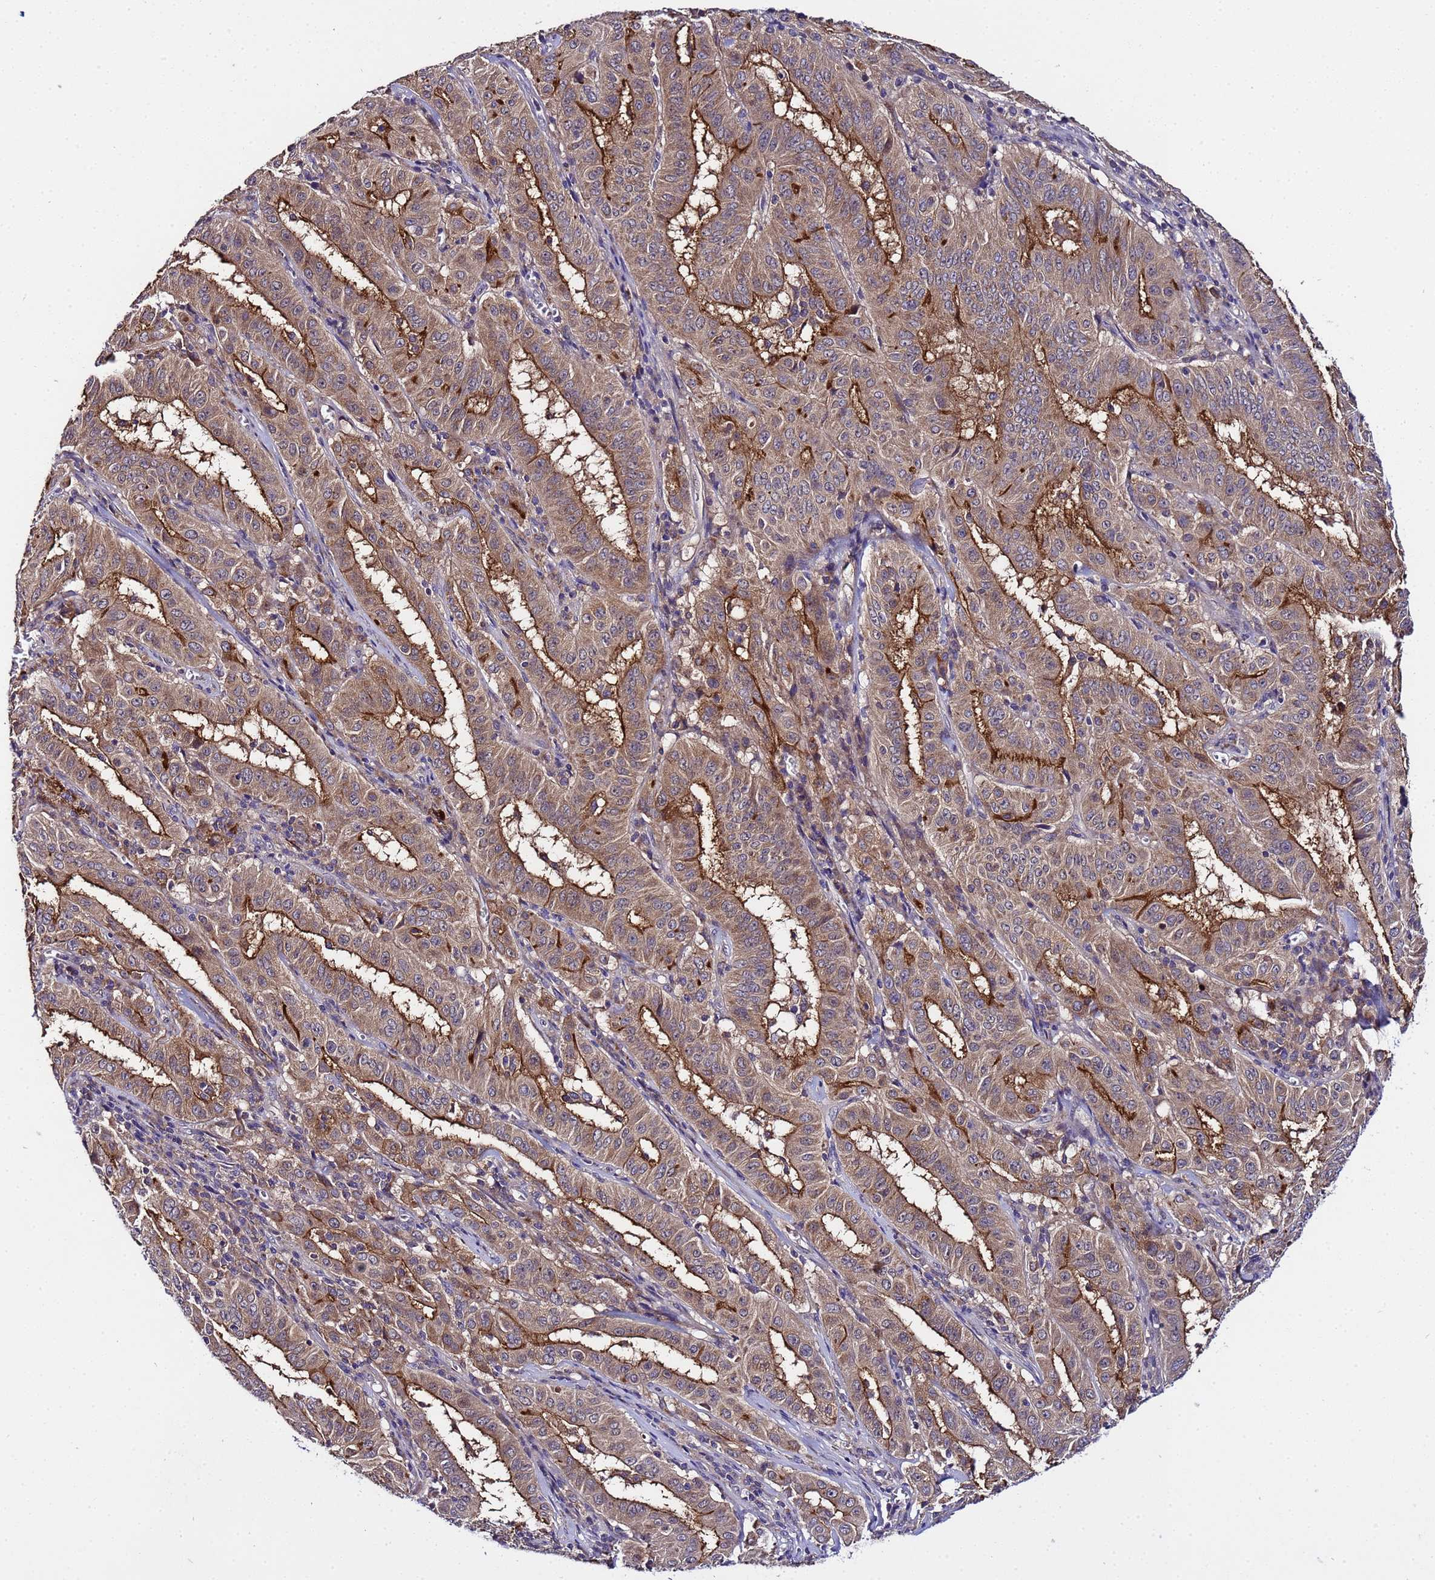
{"staining": {"intensity": "moderate", "quantity": ">75%", "location": "cytoplasmic/membranous"}, "tissue": "pancreatic cancer", "cell_type": "Tumor cells", "image_type": "cancer", "snomed": [{"axis": "morphology", "description": "Adenocarcinoma, NOS"}, {"axis": "topography", "description": "Pancreas"}], "caption": "Pancreatic adenocarcinoma was stained to show a protein in brown. There is medium levels of moderate cytoplasmic/membranous staining in approximately >75% of tumor cells. (IHC, brightfield microscopy, high magnification).", "gene": "PLXDC2", "patient": {"sex": "male", "age": 63}}